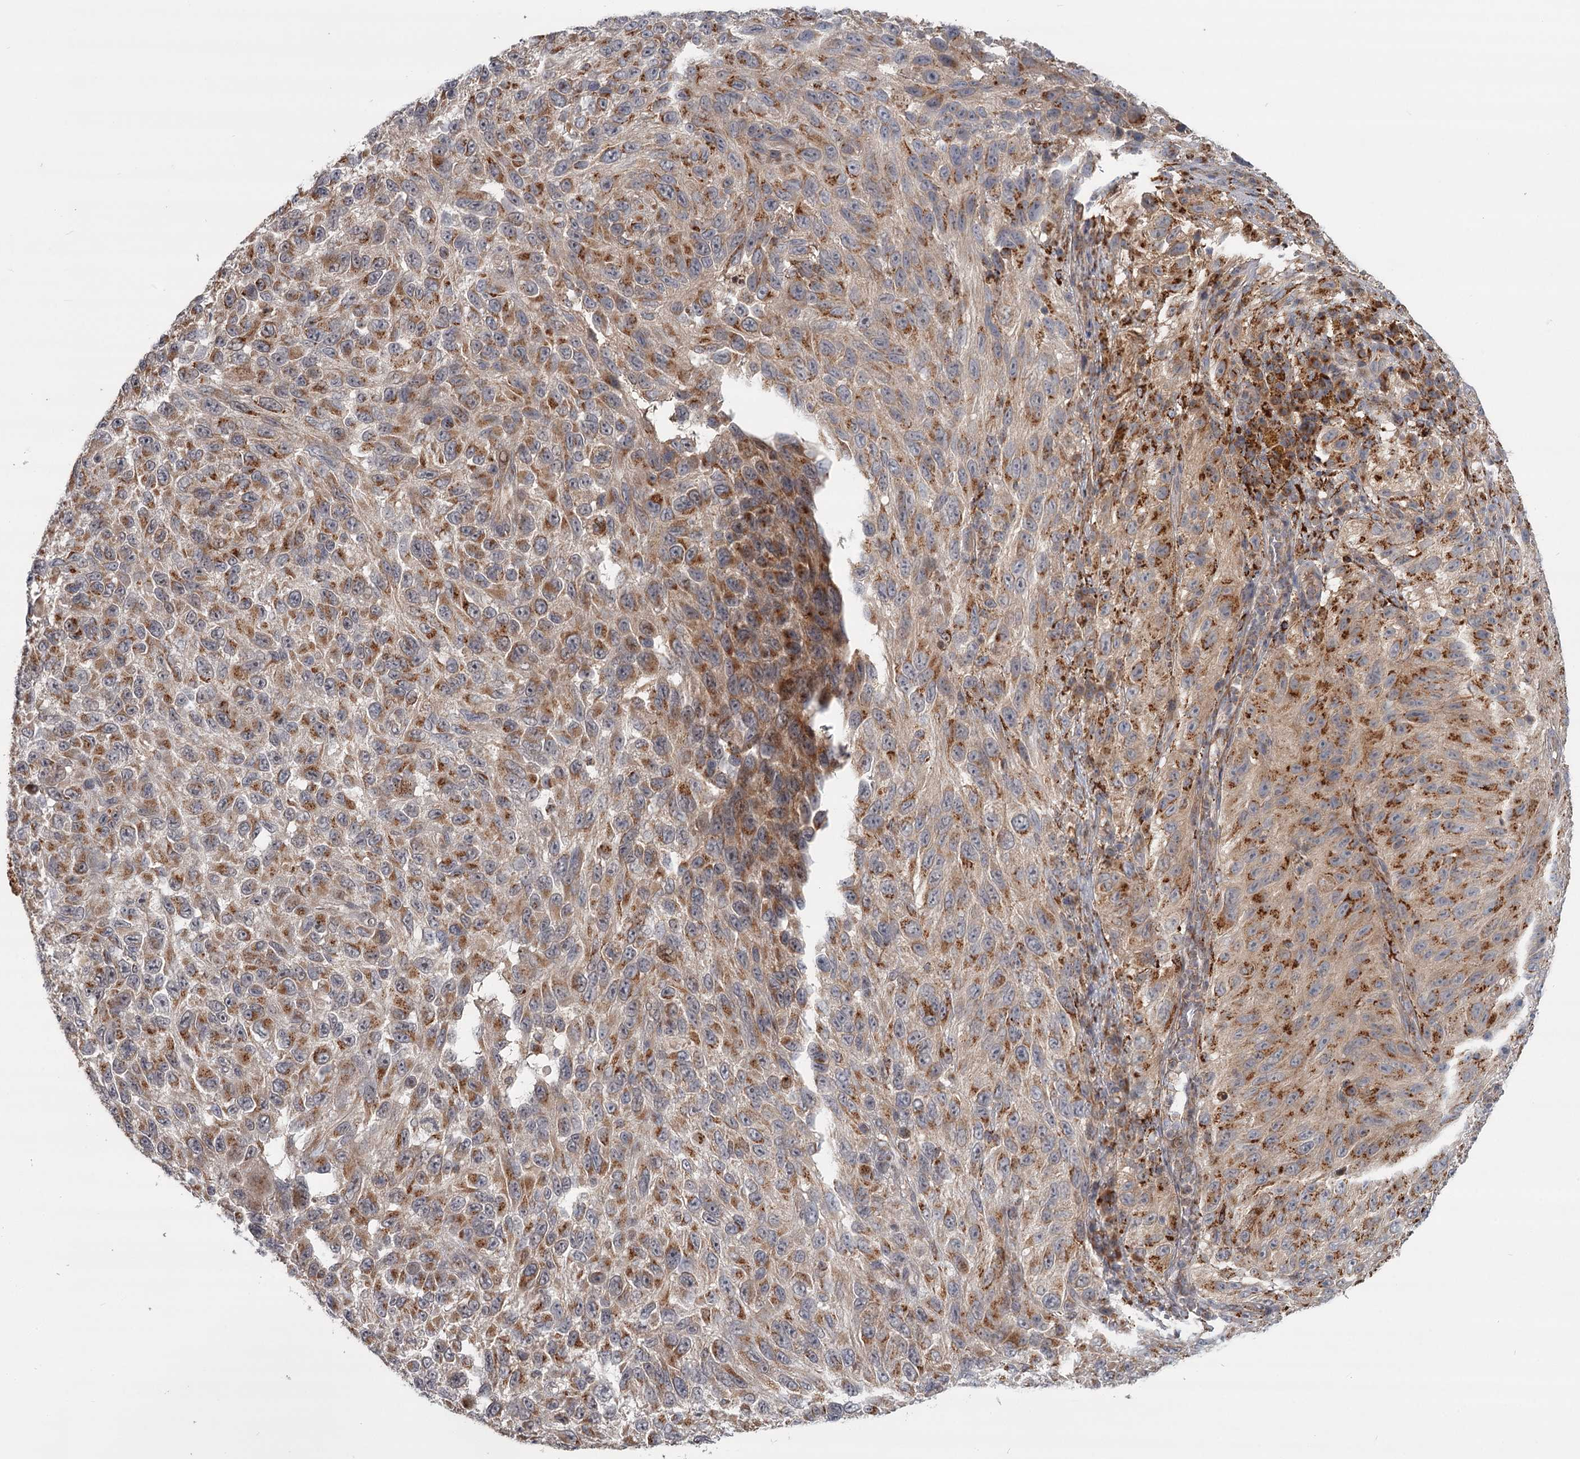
{"staining": {"intensity": "moderate", "quantity": ">75%", "location": "cytoplasmic/membranous"}, "tissue": "melanoma", "cell_type": "Tumor cells", "image_type": "cancer", "snomed": [{"axis": "morphology", "description": "Malignant melanoma, NOS"}, {"axis": "topography", "description": "Skin"}], "caption": "Moderate cytoplasmic/membranous positivity for a protein is identified in about >75% of tumor cells of malignant melanoma using IHC.", "gene": "CDC123", "patient": {"sex": "female", "age": 96}}